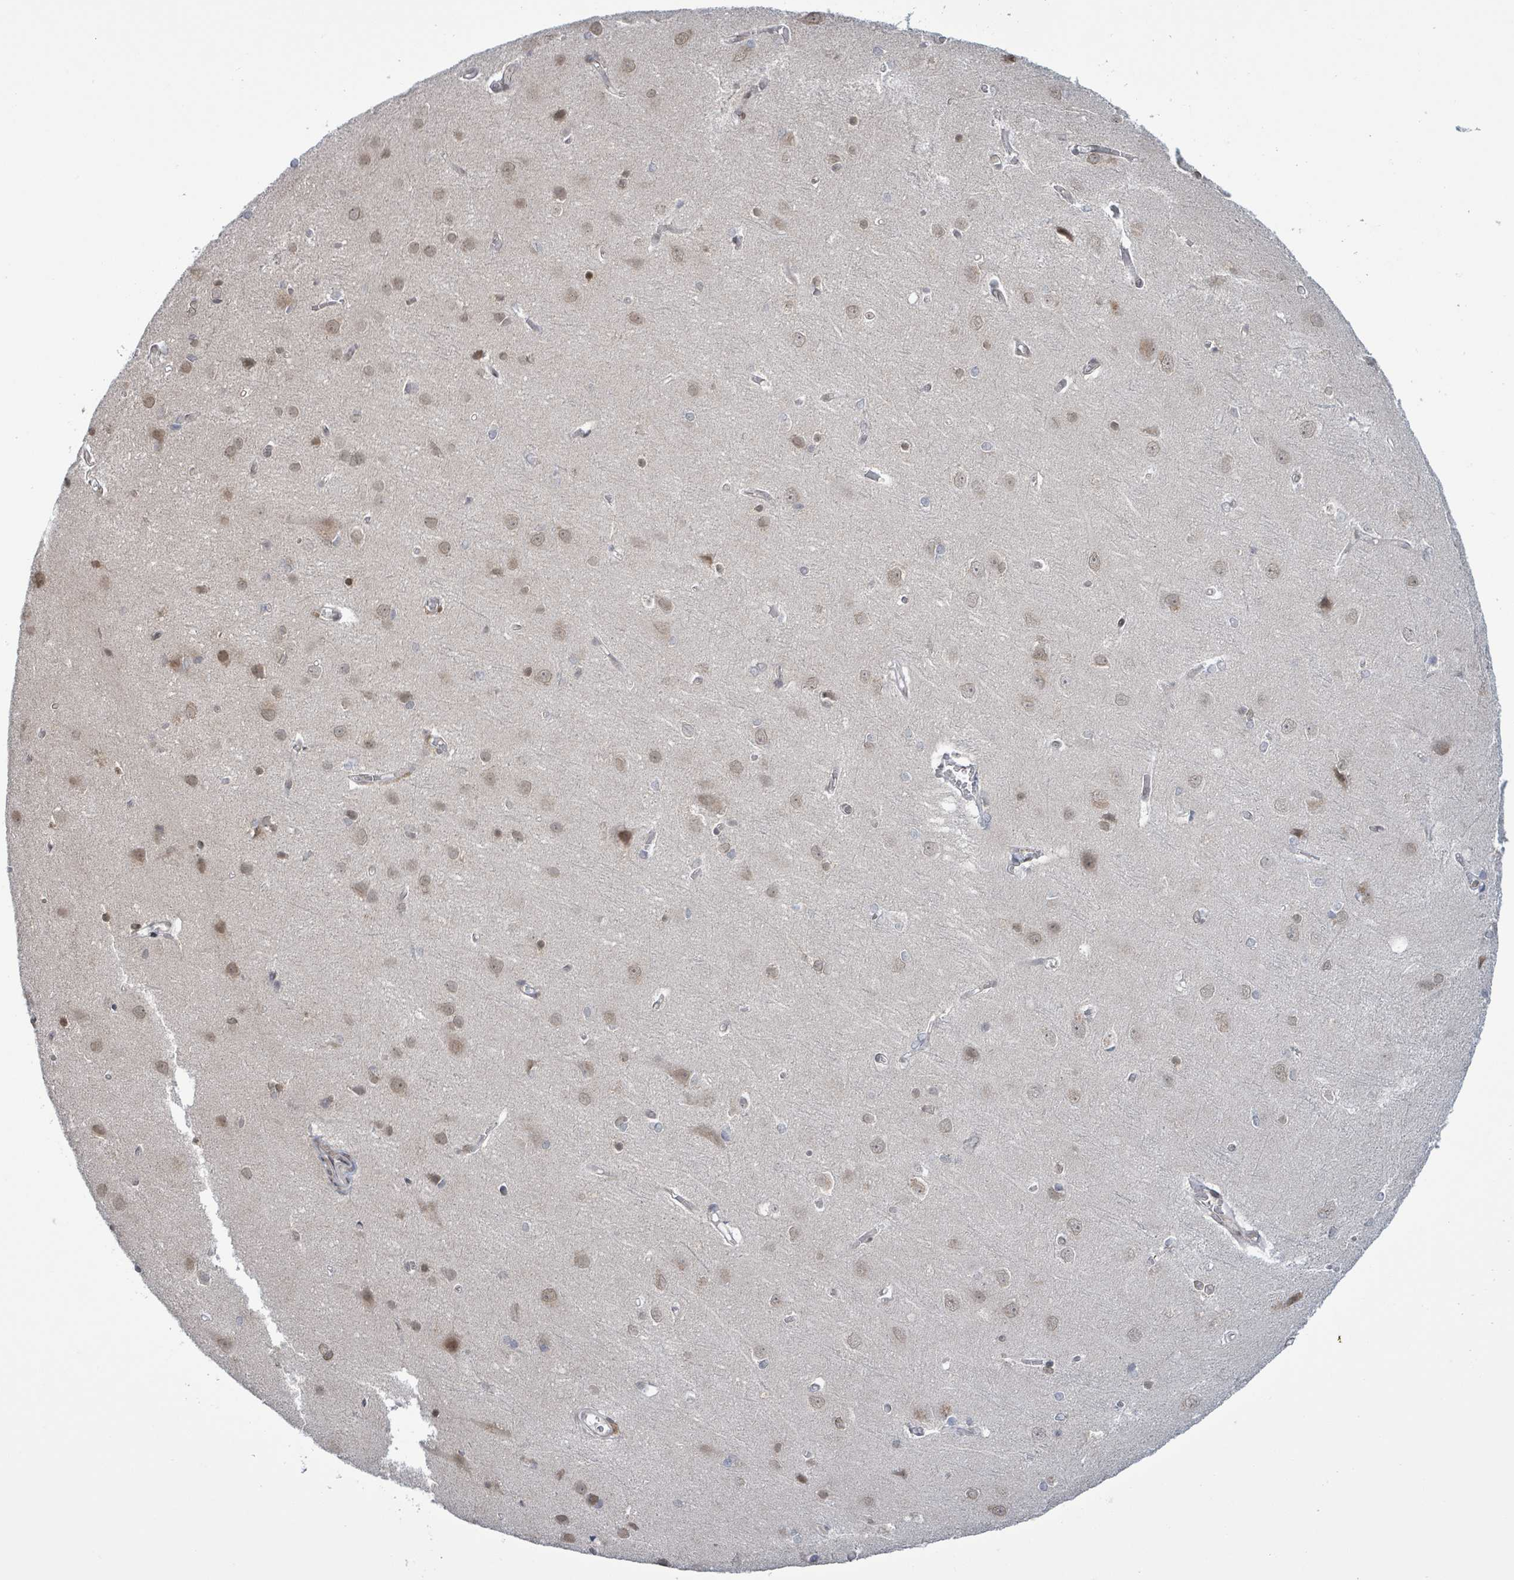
{"staining": {"intensity": "negative", "quantity": "none", "location": "none"}, "tissue": "cerebral cortex", "cell_type": "Endothelial cells", "image_type": "normal", "snomed": [{"axis": "morphology", "description": "Normal tissue, NOS"}, {"axis": "topography", "description": "Cerebral cortex"}], "caption": "This is a image of immunohistochemistry (IHC) staining of unremarkable cerebral cortex, which shows no positivity in endothelial cells.", "gene": "SBF2", "patient": {"sex": "male", "age": 37}}